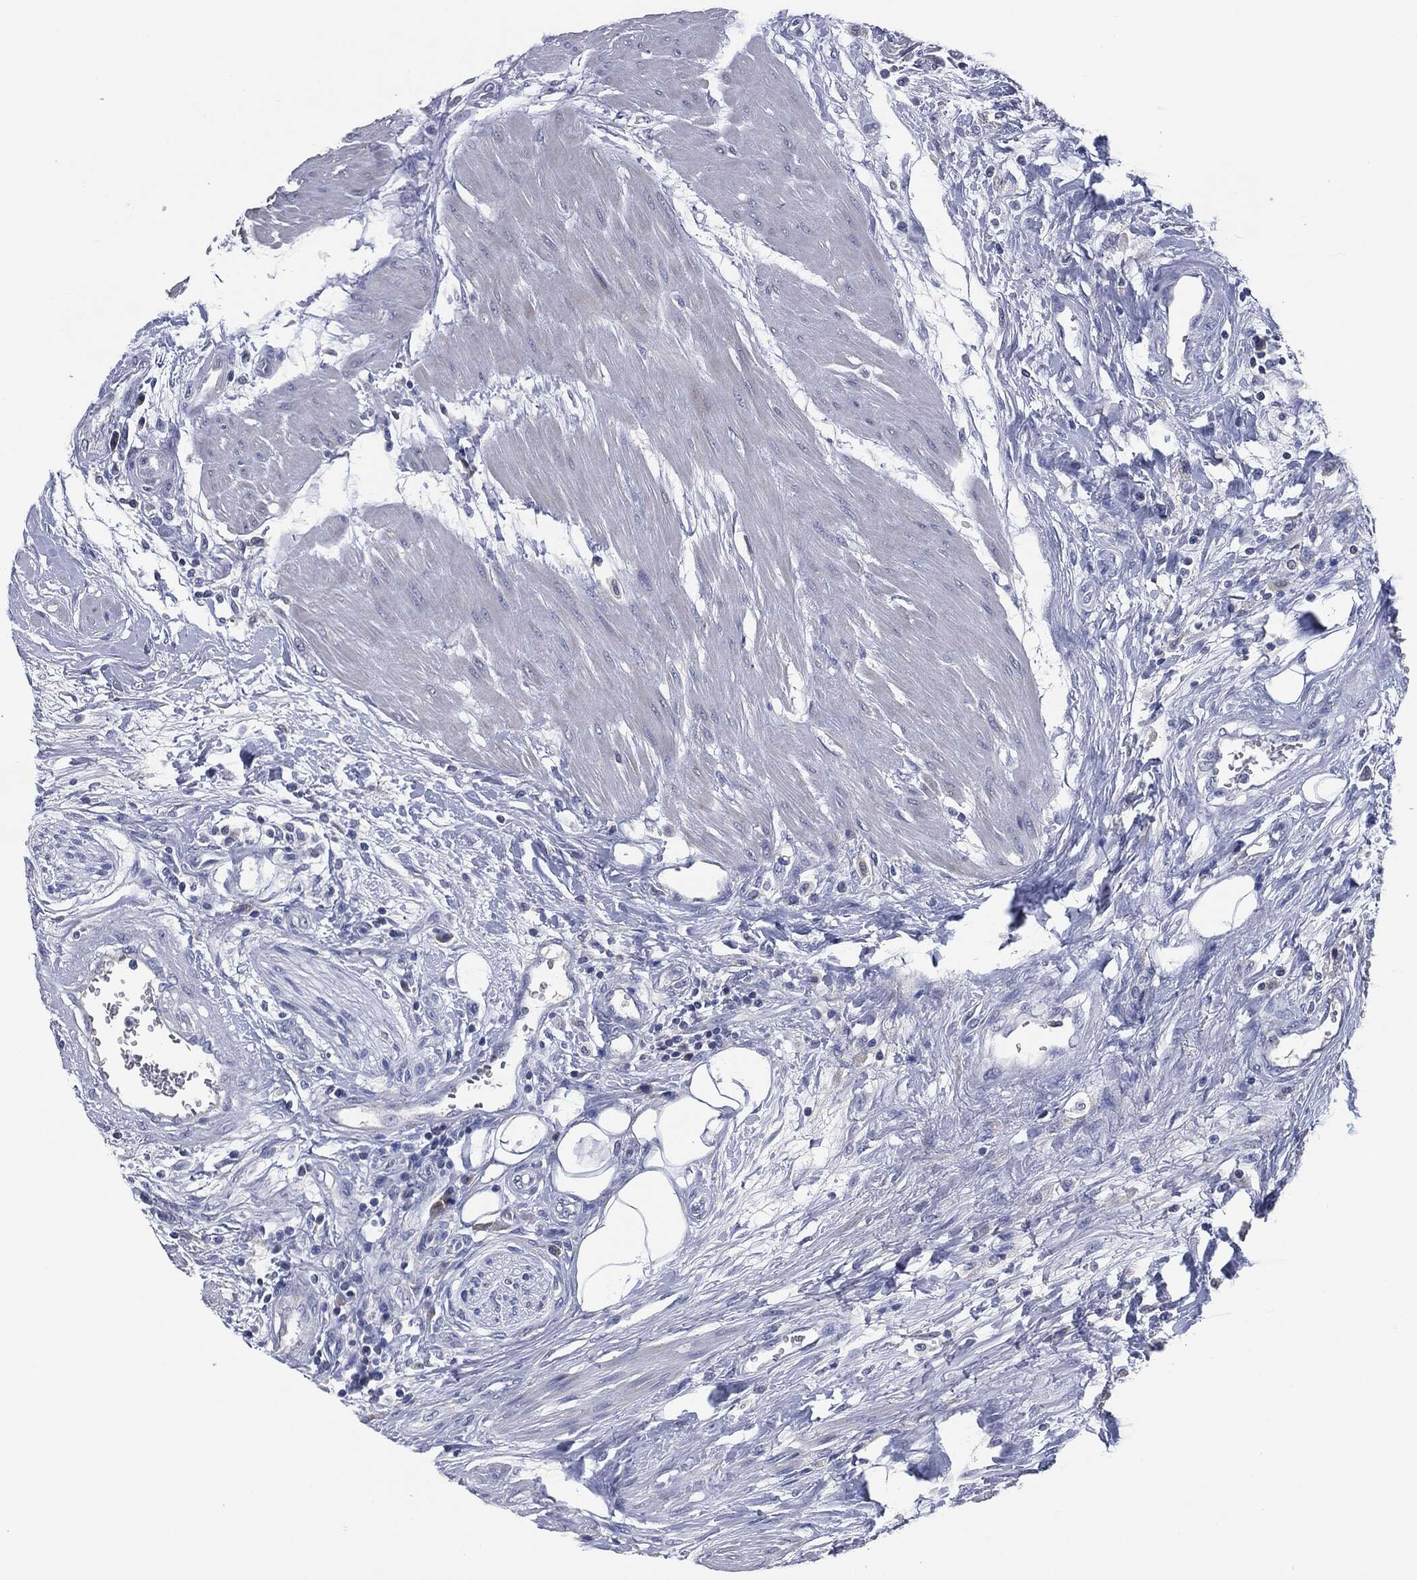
{"staining": {"intensity": "negative", "quantity": "none", "location": "none"}, "tissue": "urothelial cancer", "cell_type": "Tumor cells", "image_type": "cancer", "snomed": [{"axis": "morphology", "description": "Urothelial carcinoma, High grade"}, {"axis": "topography", "description": "Urinary bladder"}], "caption": "This micrograph is of high-grade urothelial carcinoma stained with IHC to label a protein in brown with the nuclei are counter-stained blue. There is no staining in tumor cells.", "gene": "IL2RG", "patient": {"sex": "male", "age": 35}}